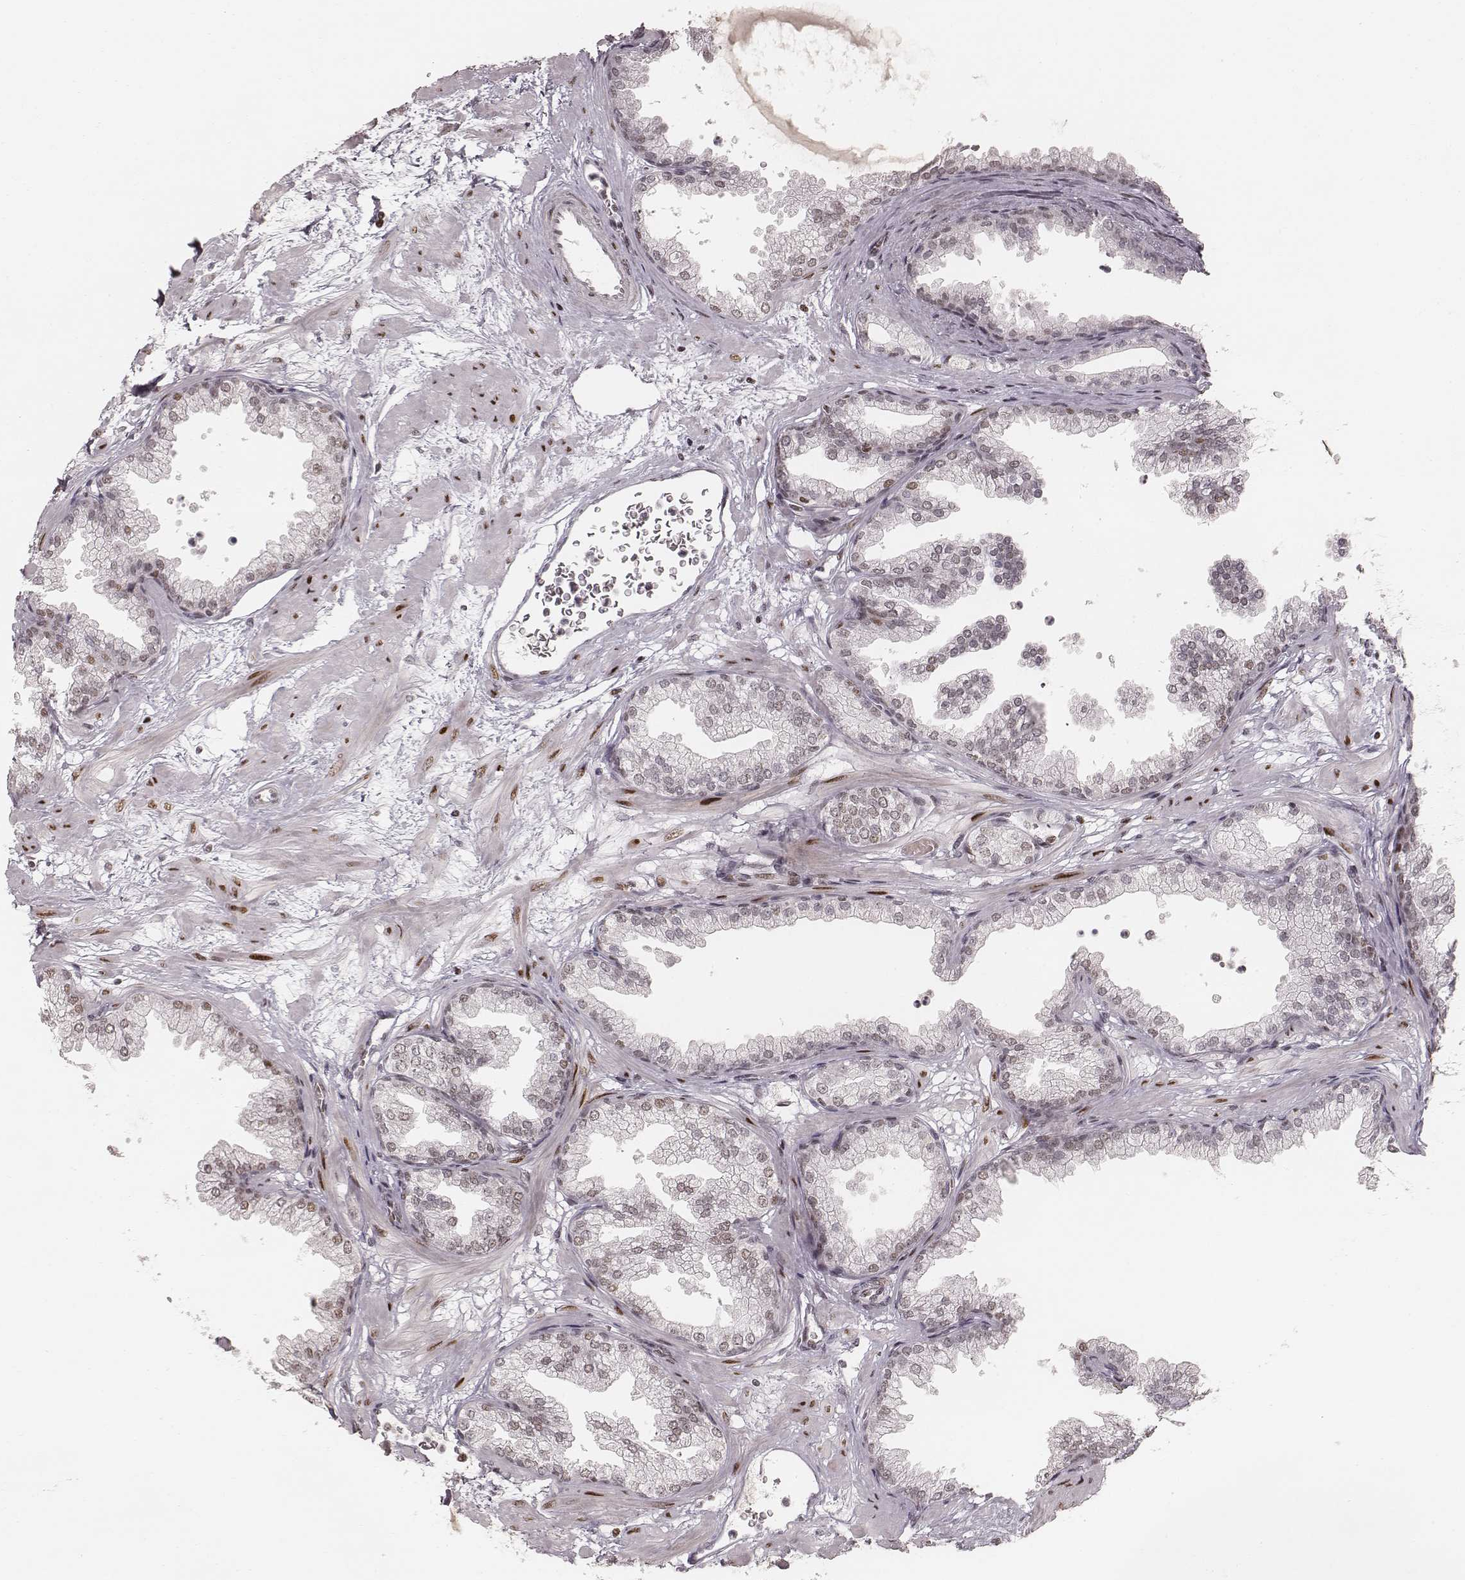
{"staining": {"intensity": "moderate", "quantity": "25%-75%", "location": "nuclear"}, "tissue": "prostate", "cell_type": "Glandular cells", "image_type": "normal", "snomed": [{"axis": "morphology", "description": "Normal tissue, NOS"}, {"axis": "topography", "description": "Prostate"}], "caption": "High-magnification brightfield microscopy of benign prostate stained with DAB (brown) and counterstained with hematoxylin (blue). glandular cells exhibit moderate nuclear positivity is present in about25%-75% of cells.", "gene": "HNRNPC", "patient": {"sex": "male", "age": 37}}